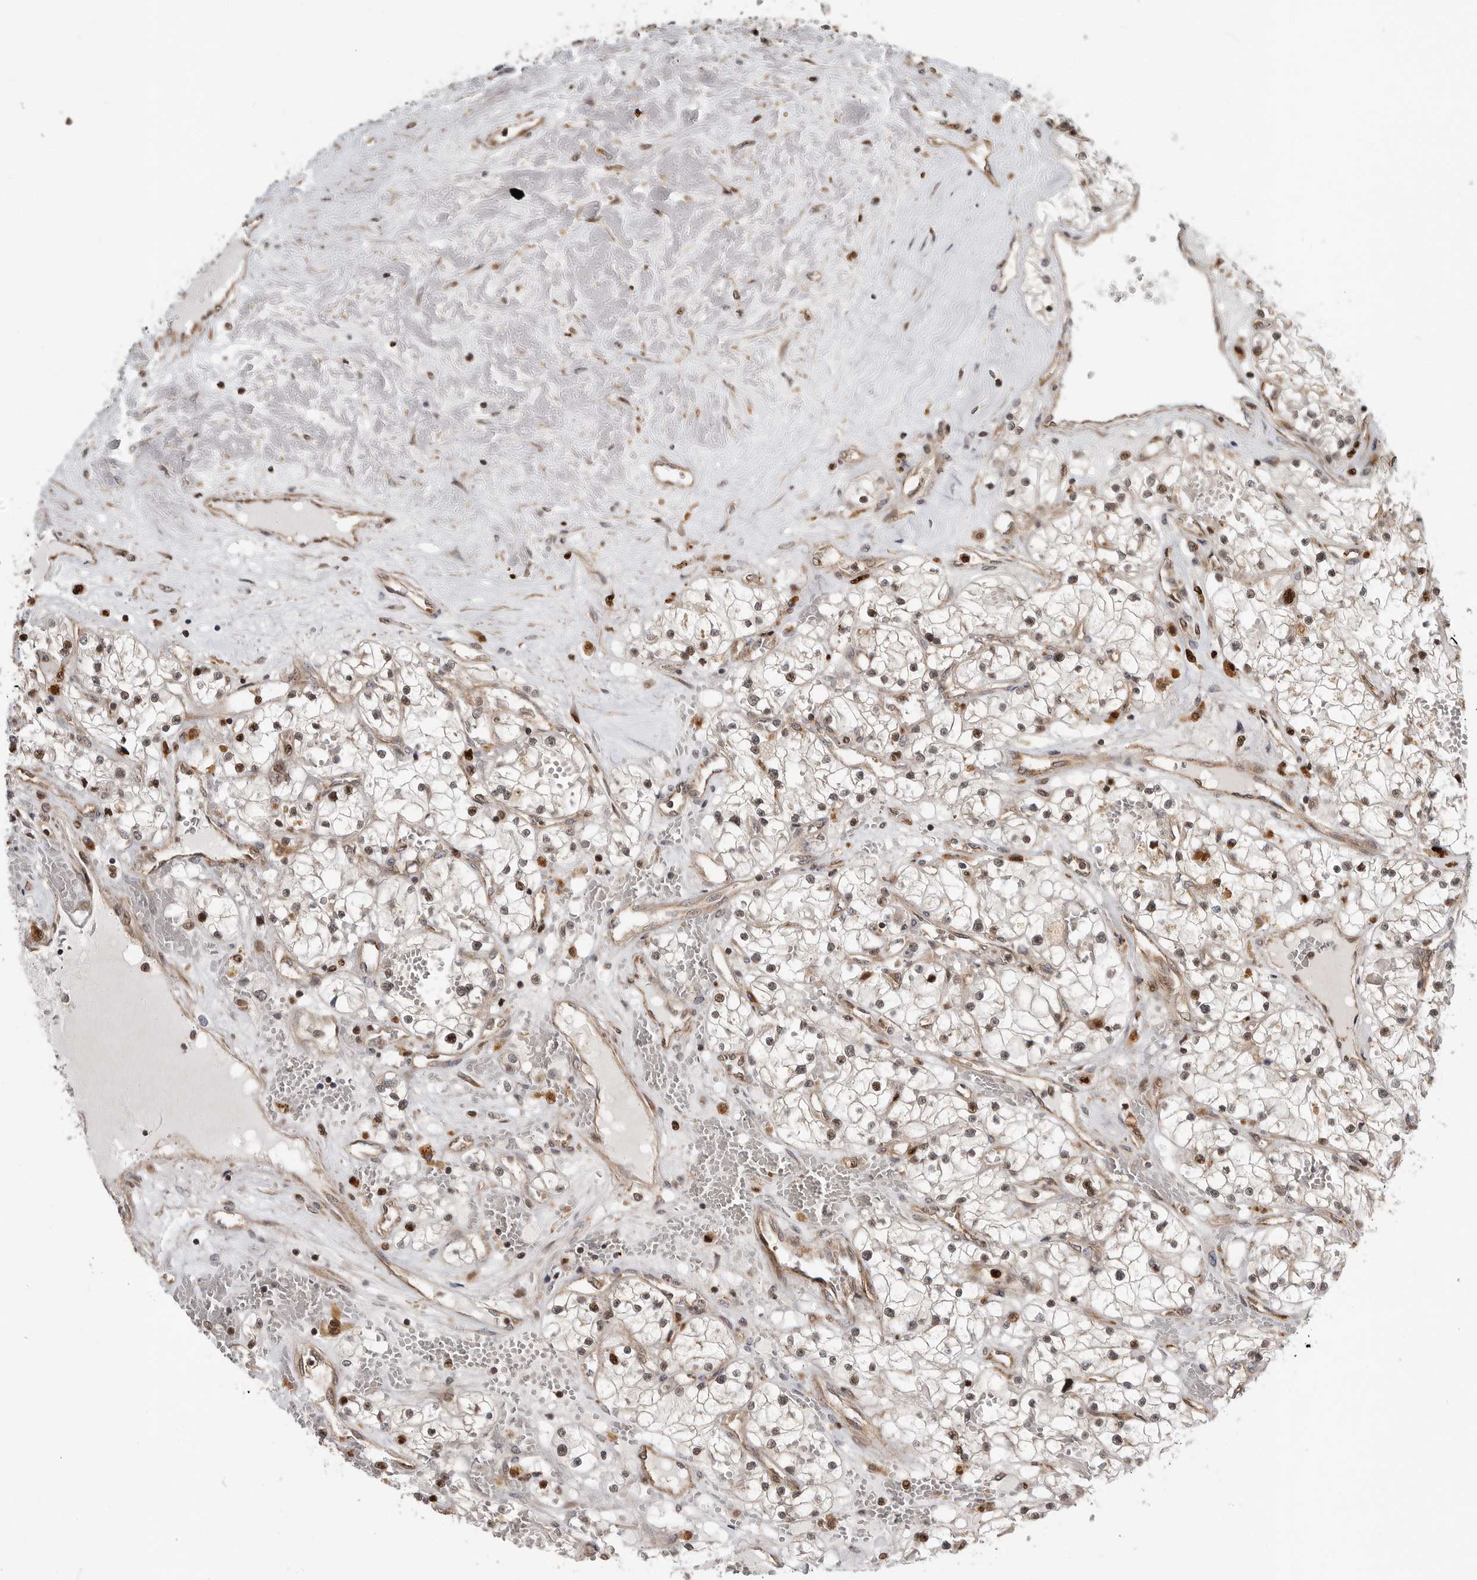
{"staining": {"intensity": "weak", "quantity": ">75%", "location": "cytoplasmic/membranous,nuclear"}, "tissue": "renal cancer", "cell_type": "Tumor cells", "image_type": "cancer", "snomed": [{"axis": "morphology", "description": "Normal tissue, NOS"}, {"axis": "morphology", "description": "Adenocarcinoma, NOS"}, {"axis": "topography", "description": "Kidney"}], "caption": "High-power microscopy captured an immunohistochemistry (IHC) photomicrograph of renal cancer (adenocarcinoma), revealing weak cytoplasmic/membranous and nuclear positivity in approximately >75% of tumor cells.", "gene": "STRAP", "patient": {"sex": "male", "age": 68}}